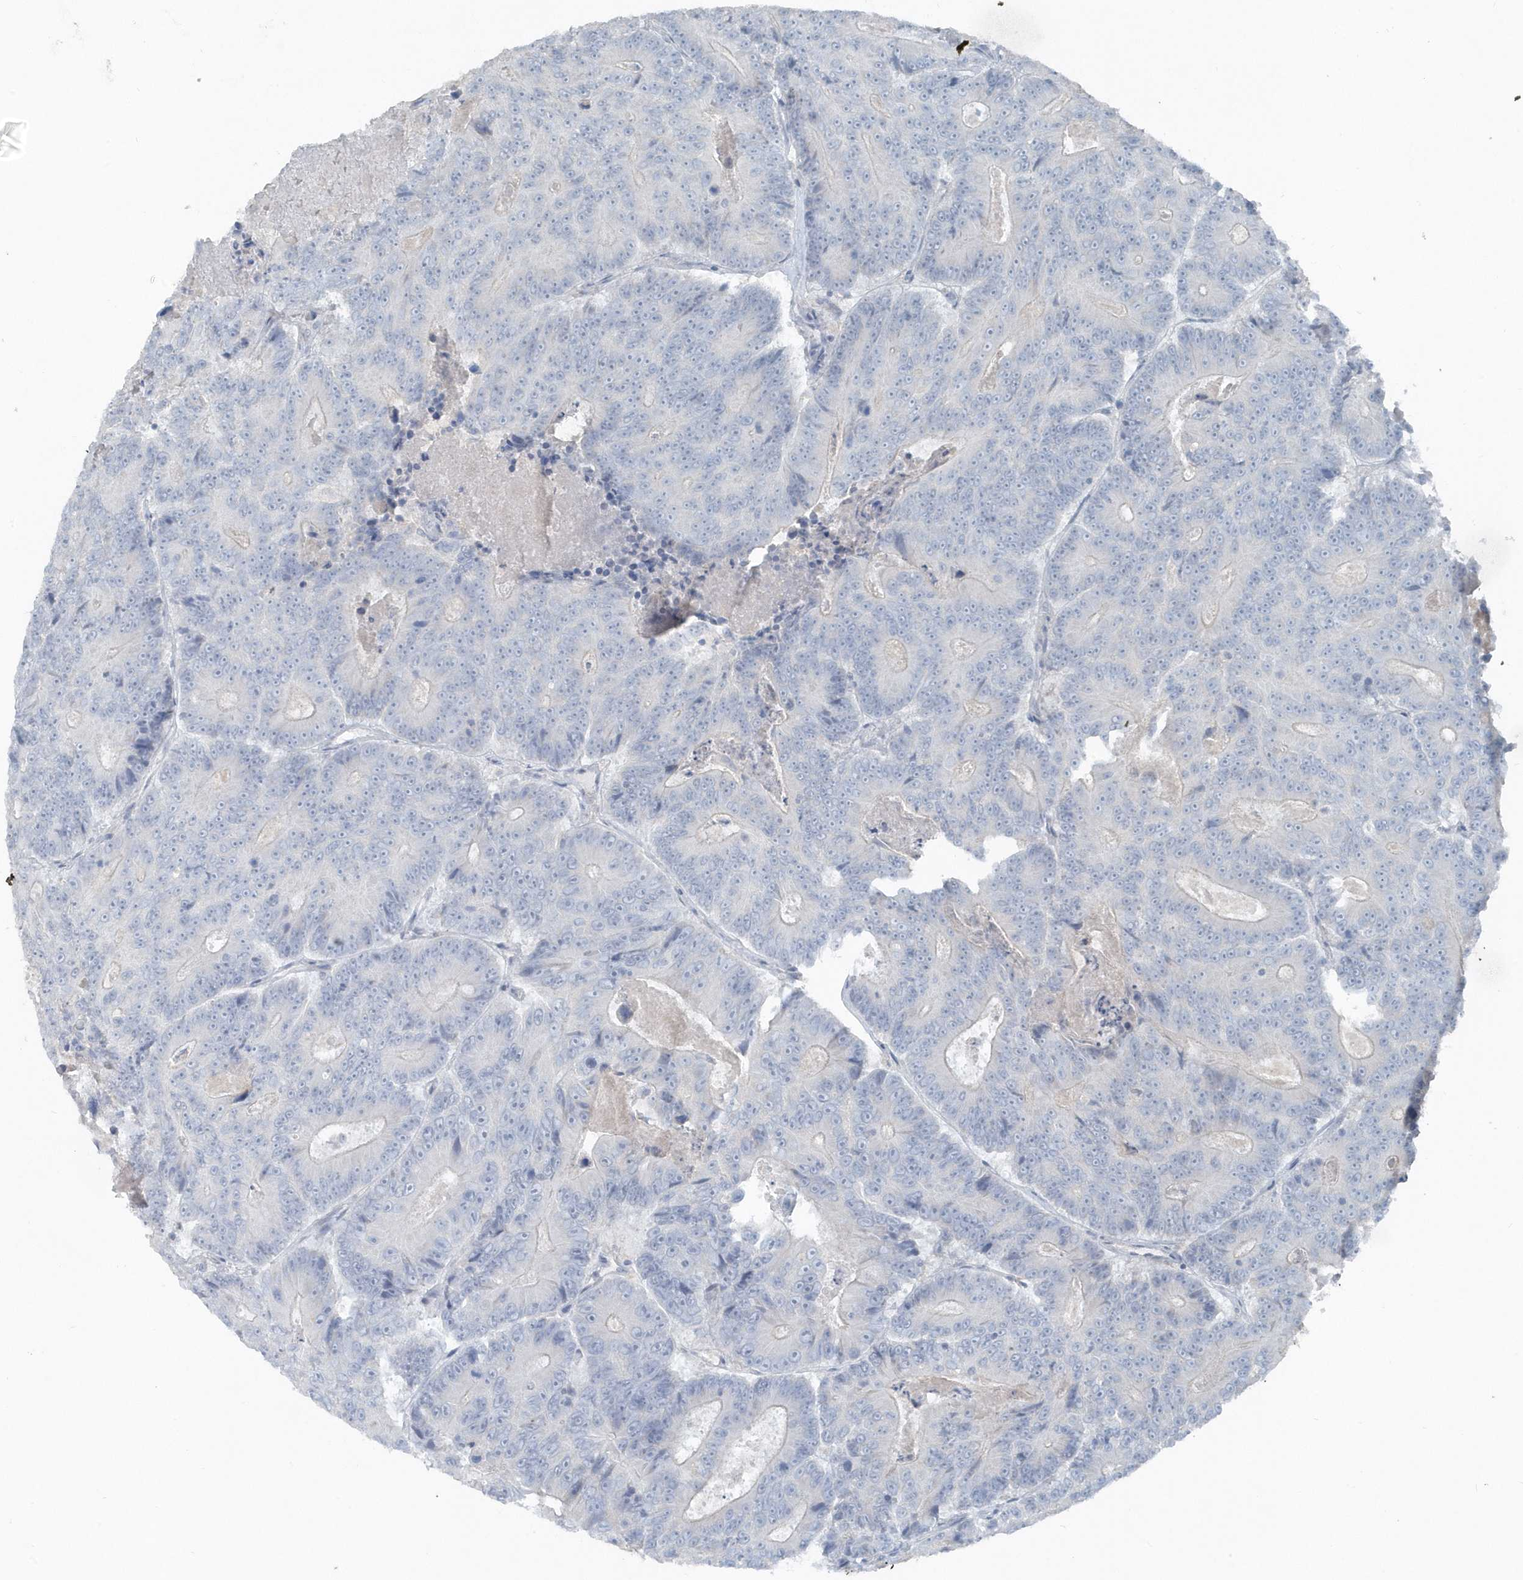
{"staining": {"intensity": "negative", "quantity": "none", "location": "none"}, "tissue": "colorectal cancer", "cell_type": "Tumor cells", "image_type": "cancer", "snomed": [{"axis": "morphology", "description": "Adenocarcinoma, NOS"}, {"axis": "topography", "description": "Colon"}], "caption": "The image reveals no staining of tumor cells in colorectal cancer (adenocarcinoma). (DAB (3,3'-diaminobenzidine) immunohistochemistry visualized using brightfield microscopy, high magnification).", "gene": "ACTC1", "patient": {"sex": "male", "age": 83}}